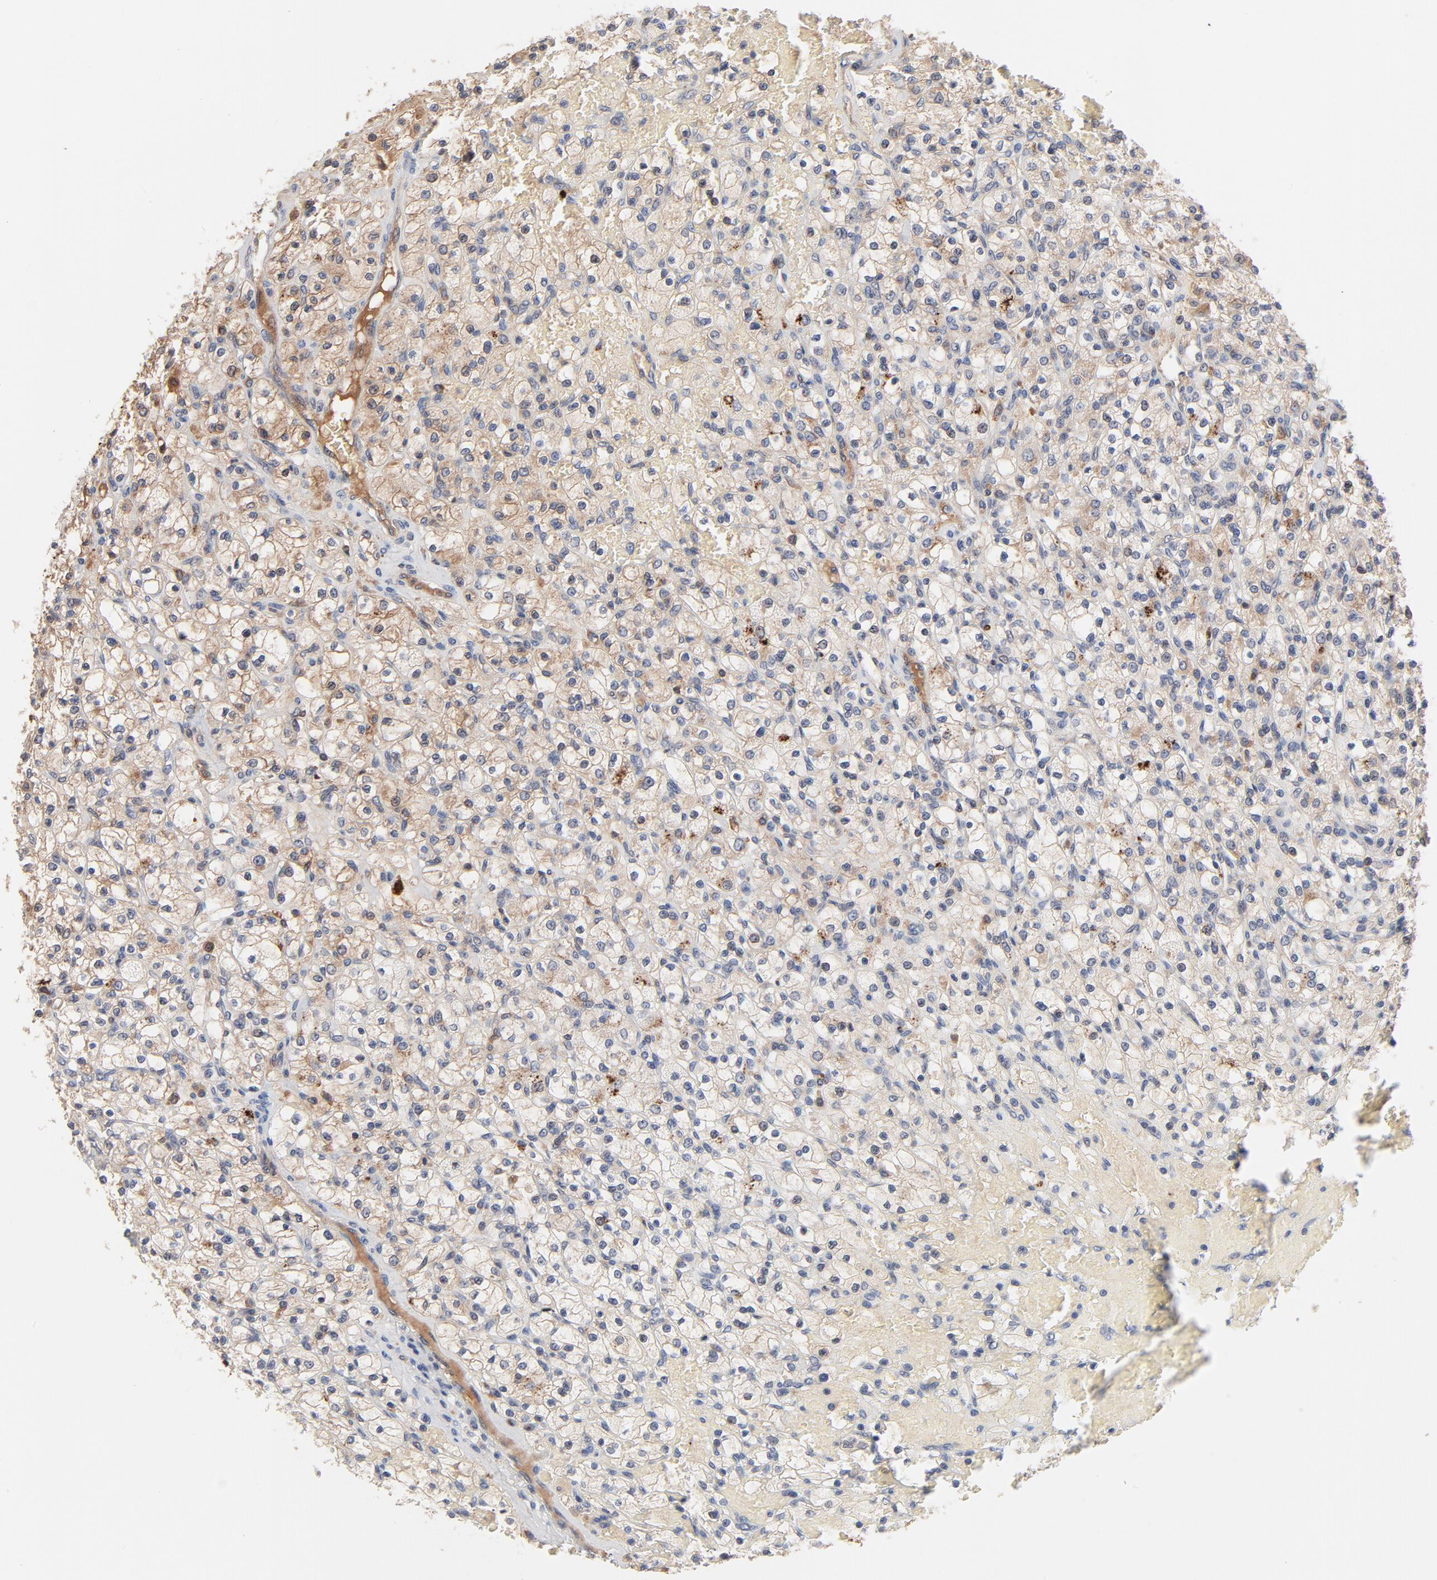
{"staining": {"intensity": "weak", "quantity": "25%-75%", "location": "cytoplasmic/membranous"}, "tissue": "renal cancer", "cell_type": "Tumor cells", "image_type": "cancer", "snomed": [{"axis": "morphology", "description": "Adenocarcinoma, NOS"}, {"axis": "topography", "description": "Kidney"}], "caption": "This photomicrograph shows immunohistochemistry staining of human renal cancer, with low weak cytoplasmic/membranous expression in about 25%-75% of tumor cells.", "gene": "SERPINA4", "patient": {"sex": "female", "age": 83}}